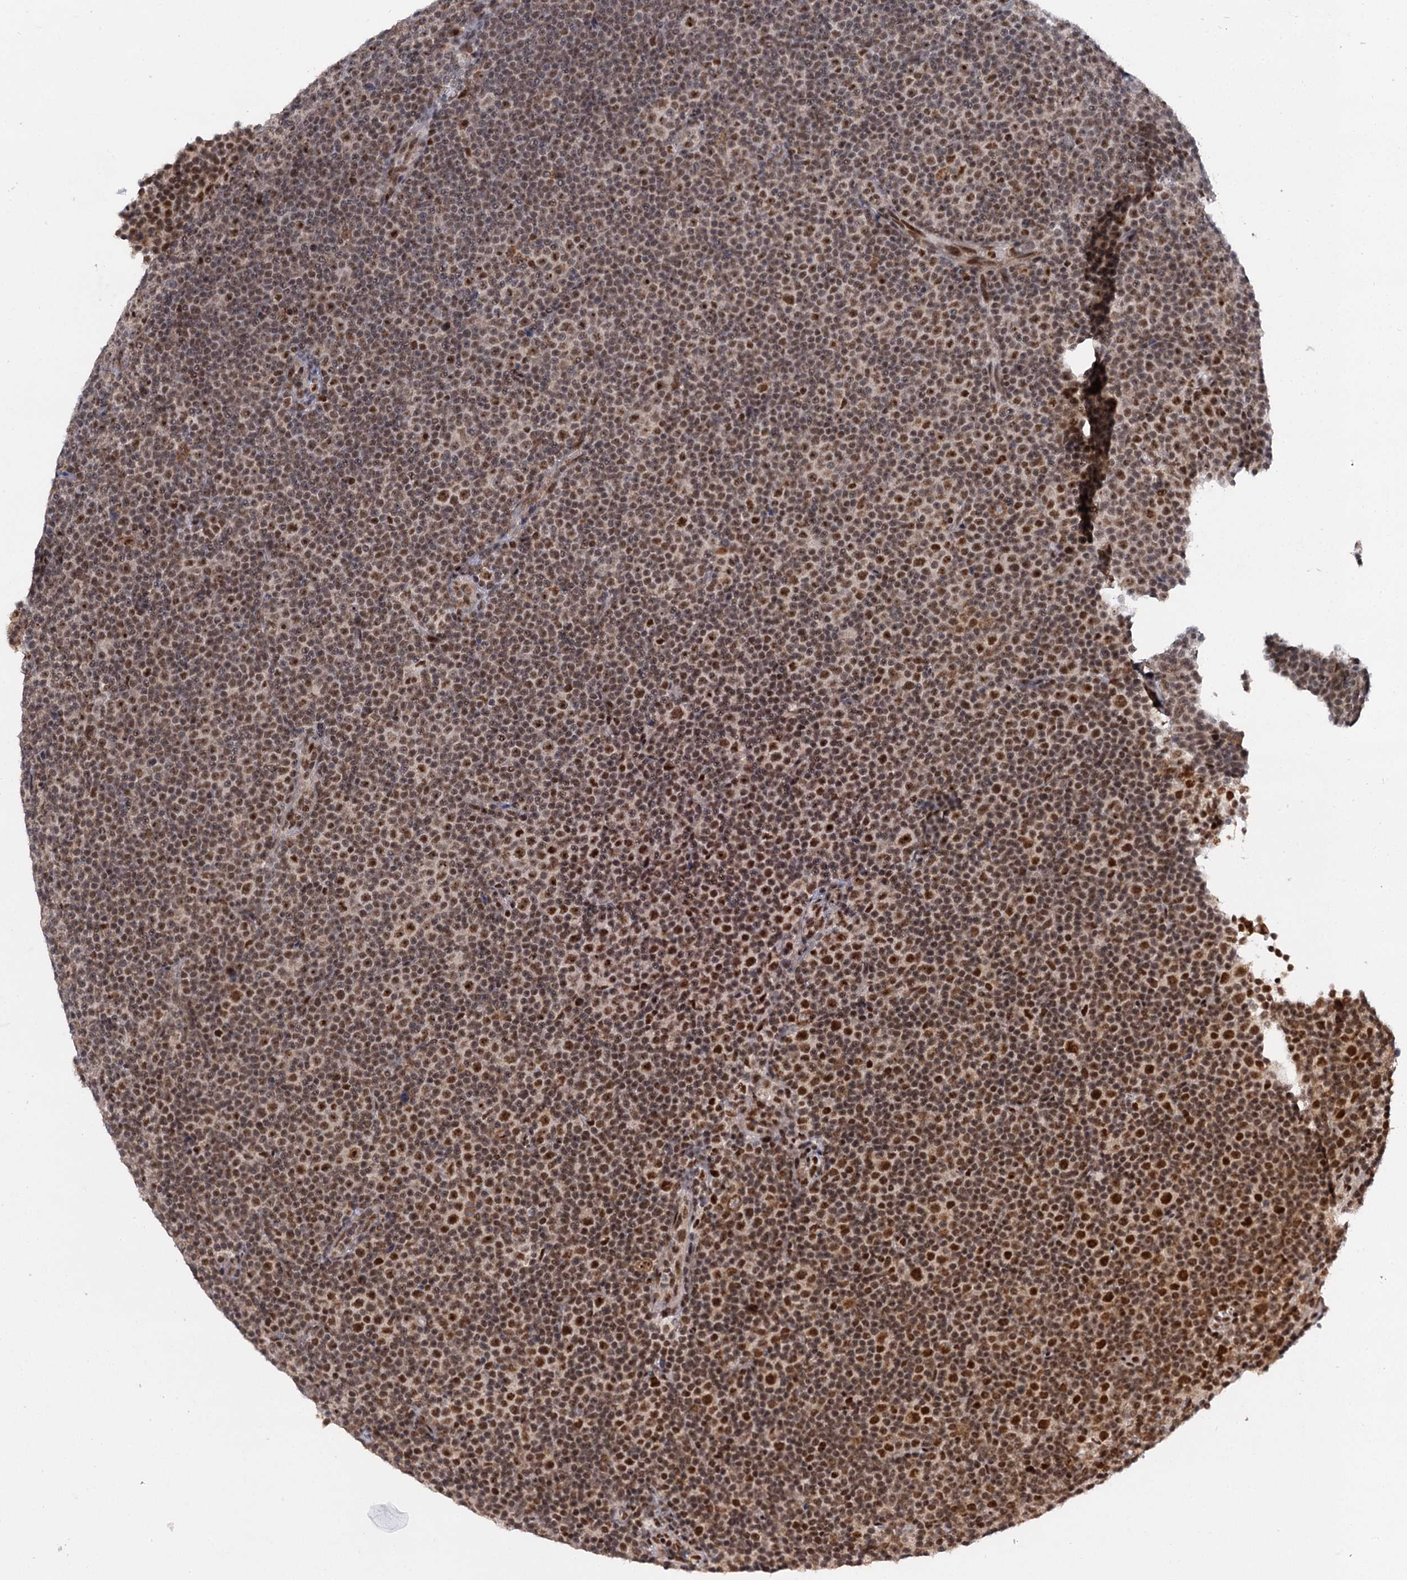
{"staining": {"intensity": "moderate", "quantity": "25%-75%", "location": "nuclear"}, "tissue": "lymphoma", "cell_type": "Tumor cells", "image_type": "cancer", "snomed": [{"axis": "morphology", "description": "Malignant lymphoma, non-Hodgkin's type, Low grade"}, {"axis": "topography", "description": "Lymph node"}], "caption": "High-magnification brightfield microscopy of low-grade malignant lymphoma, non-Hodgkin's type stained with DAB (brown) and counterstained with hematoxylin (blue). tumor cells exhibit moderate nuclear expression is identified in about25%-75% of cells.", "gene": "BUD13", "patient": {"sex": "female", "age": 67}}